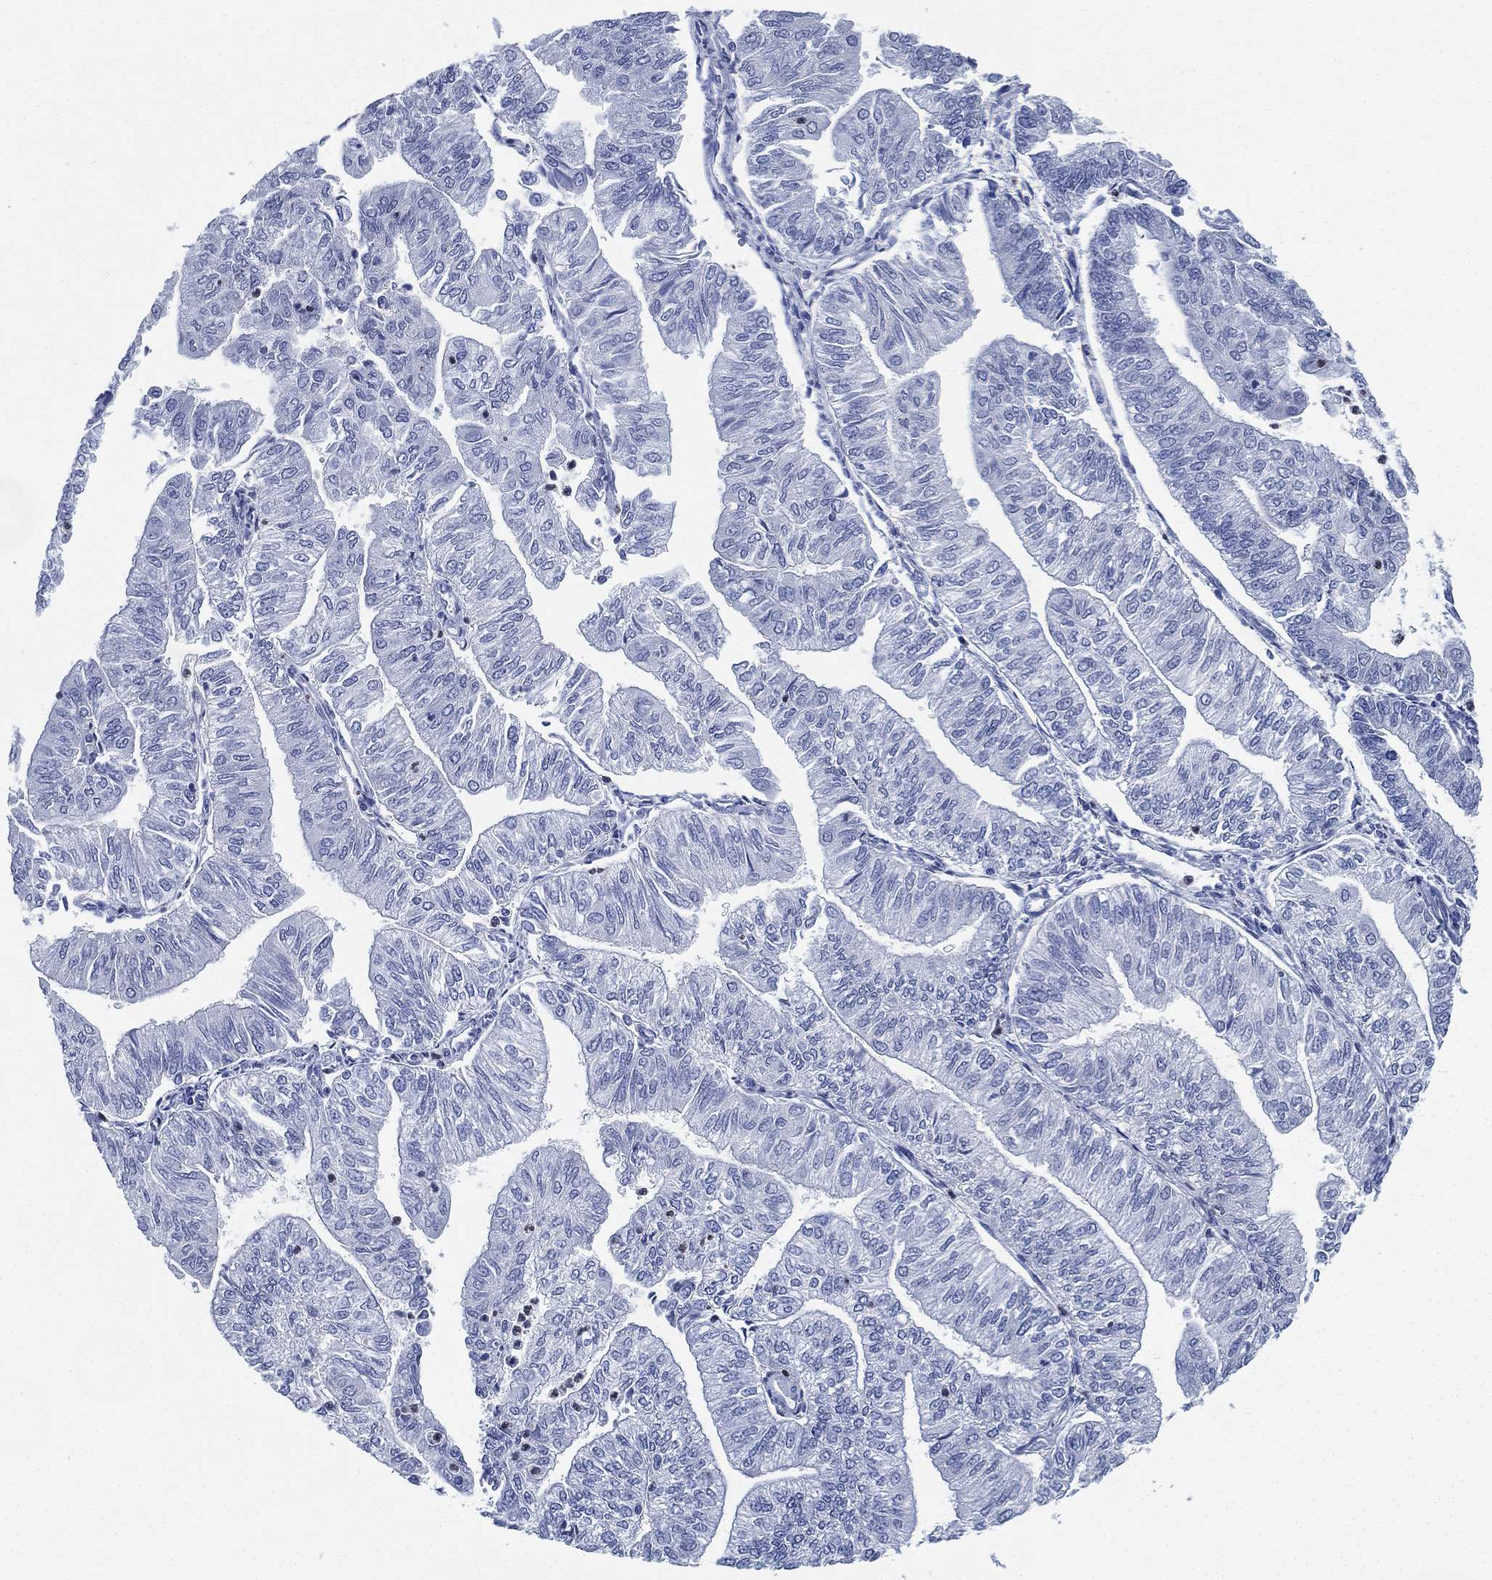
{"staining": {"intensity": "negative", "quantity": "none", "location": "none"}, "tissue": "endometrial cancer", "cell_type": "Tumor cells", "image_type": "cancer", "snomed": [{"axis": "morphology", "description": "Adenocarcinoma, NOS"}, {"axis": "topography", "description": "Endometrium"}], "caption": "Tumor cells are negative for brown protein staining in adenocarcinoma (endometrial).", "gene": "DEFB121", "patient": {"sex": "female", "age": 59}}